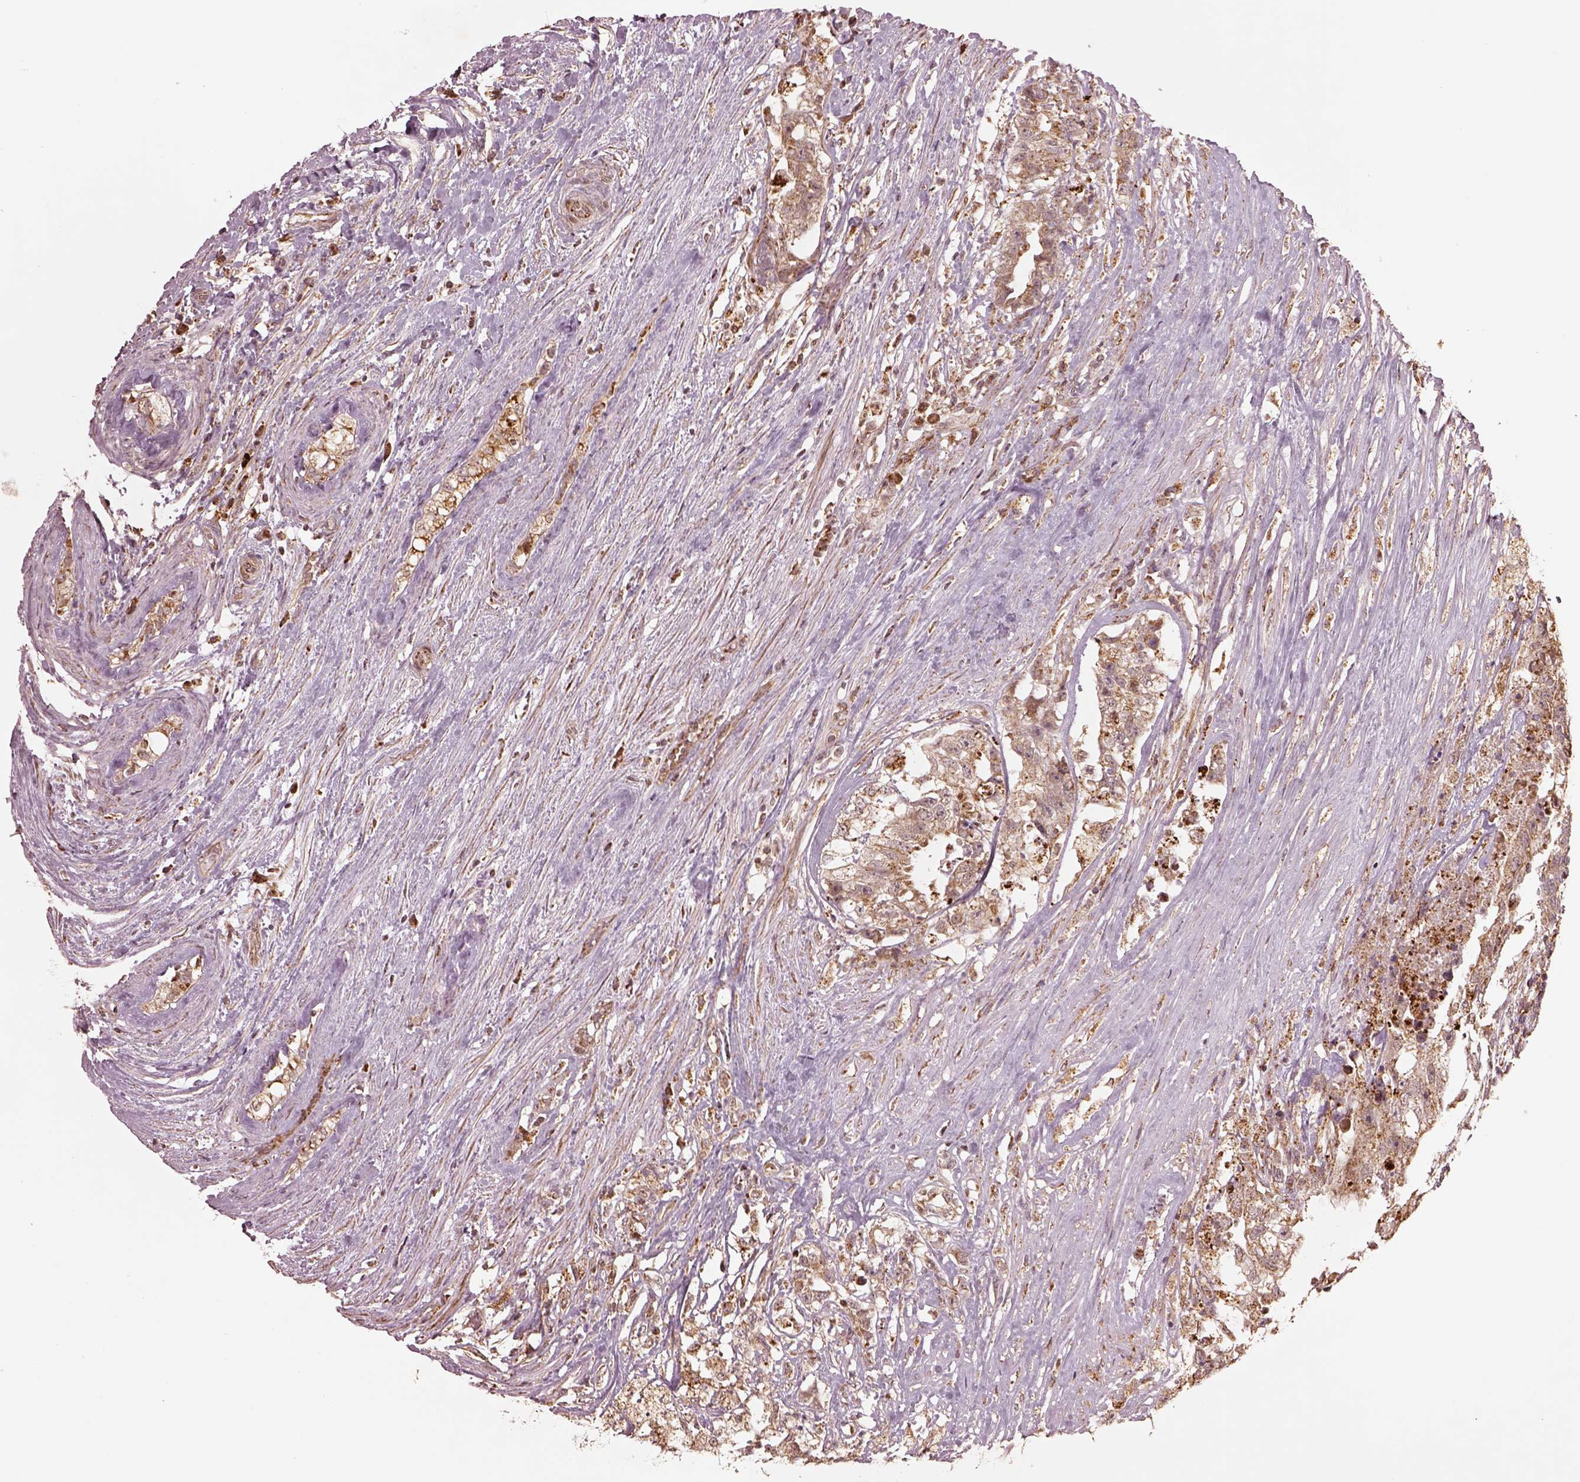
{"staining": {"intensity": "moderate", "quantity": ">75%", "location": "cytoplasmic/membranous"}, "tissue": "testis cancer", "cell_type": "Tumor cells", "image_type": "cancer", "snomed": [{"axis": "morphology", "description": "Seminoma, NOS"}, {"axis": "morphology", "description": "Carcinoma, Embryonal, NOS"}, {"axis": "topography", "description": "Testis"}], "caption": "High-magnification brightfield microscopy of testis cancer stained with DAB (brown) and counterstained with hematoxylin (blue). tumor cells exhibit moderate cytoplasmic/membranous staining is seen in approximately>75% of cells.", "gene": "SEL1L3", "patient": {"sex": "male", "age": 41}}